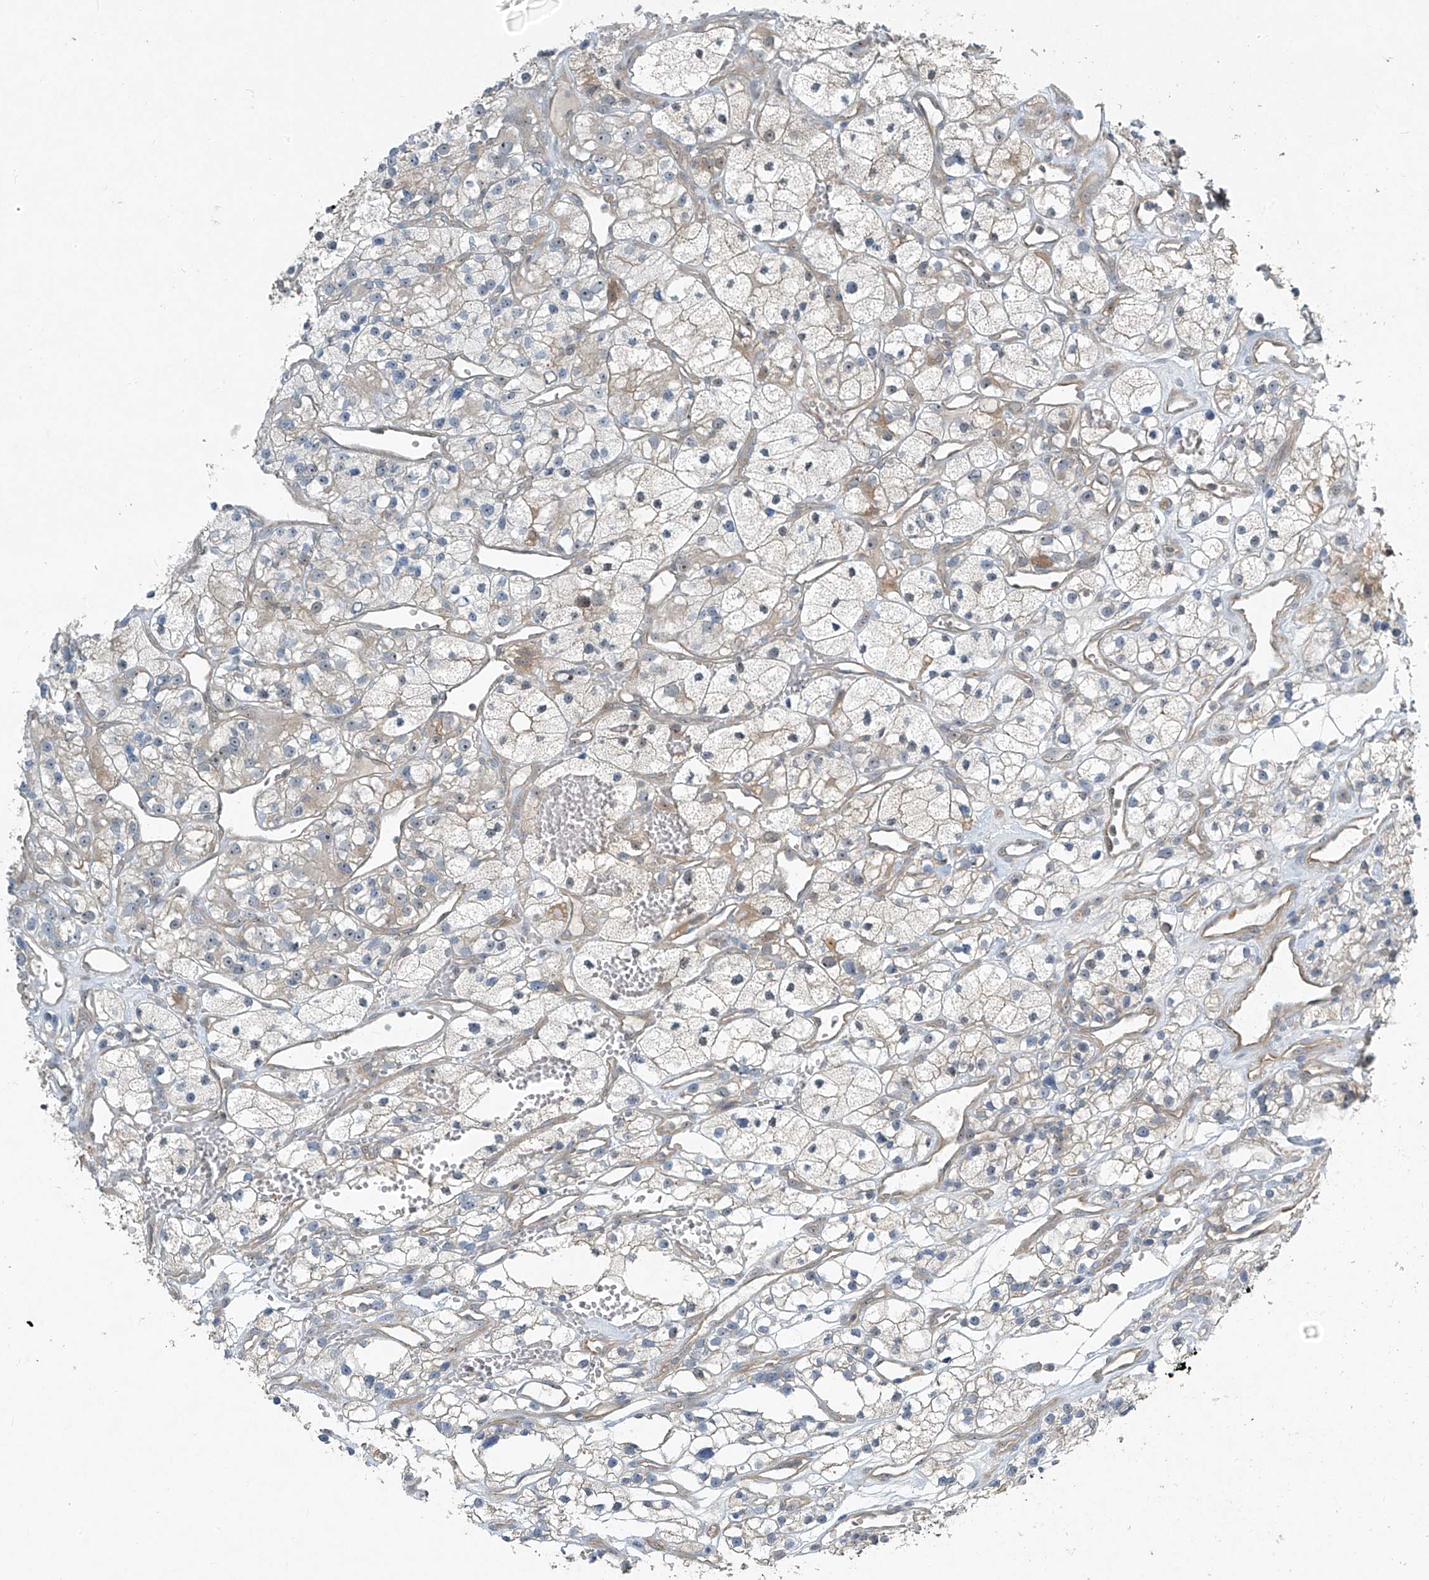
{"staining": {"intensity": "negative", "quantity": "none", "location": "none"}, "tissue": "renal cancer", "cell_type": "Tumor cells", "image_type": "cancer", "snomed": [{"axis": "morphology", "description": "Adenocarcinoma, NOS"}, {"axis": "topography", "description": "Kidney"}], "caption": "Renal adenocarcinoma was stained to show a protein in brown. There is no significant positivity in tumor cells.", "gene": "PPCS", "patient": {"sex": "female", "age": 57}}